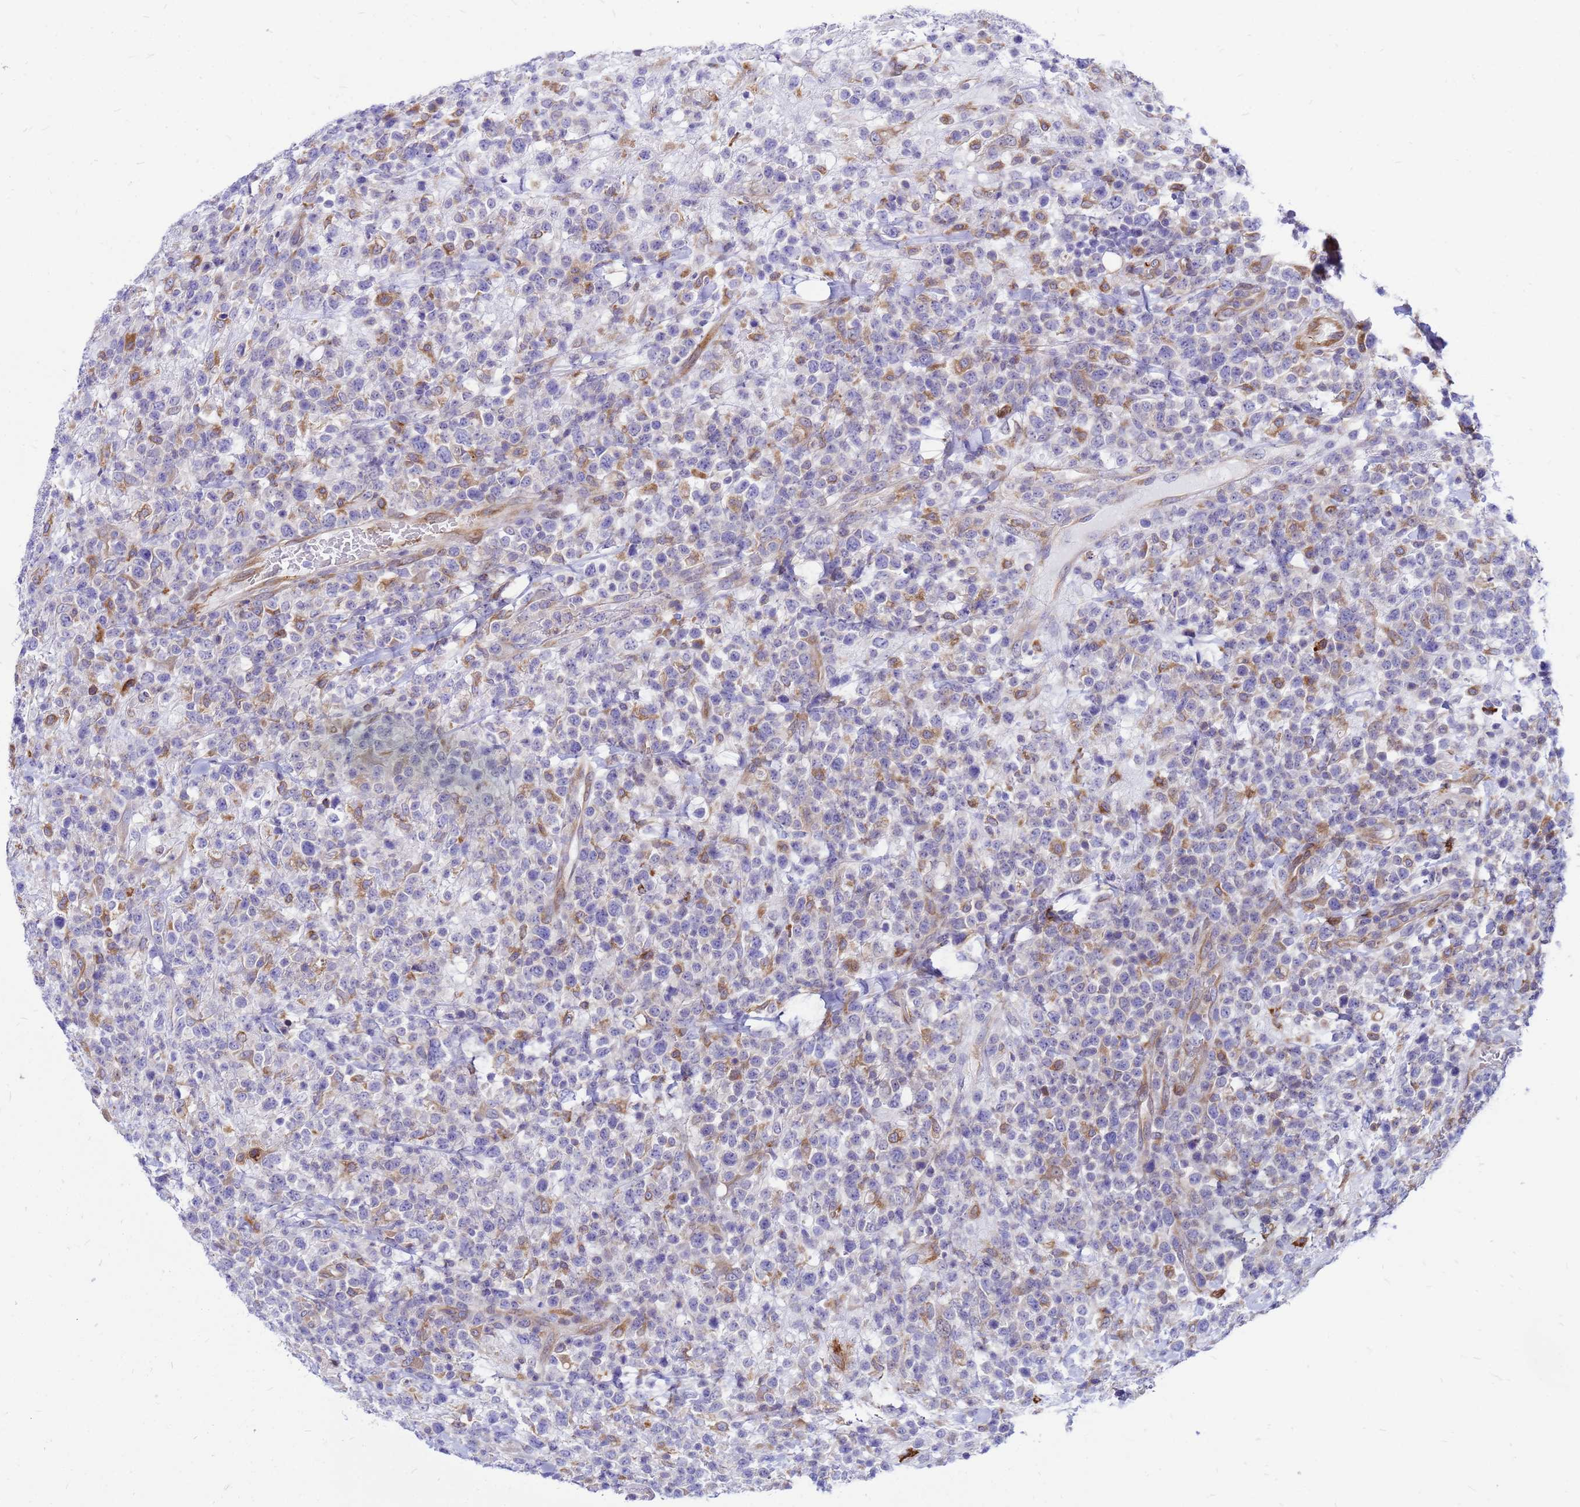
{"staining": {"intensity": "negative", "quantity": "none", "location": "none"}, "tissue": "lymphoma", "cell_type": "Tumor cells", "image_type": "cancer", "snomed": [{"axis": "morphology", "description": "Malignant lymphoma, non-Hodgkin's type, High grade"}, {"axis": "topography", "description": "Colon"}], "caption": "Immunohistochemical staining of human malignant lymphoma, non-Hodgkin's type (high-grade) reveals no significant positivity in tumor cells.", "gene": "FHIP1A", "patient": {"sex": "female", "age": 53}}